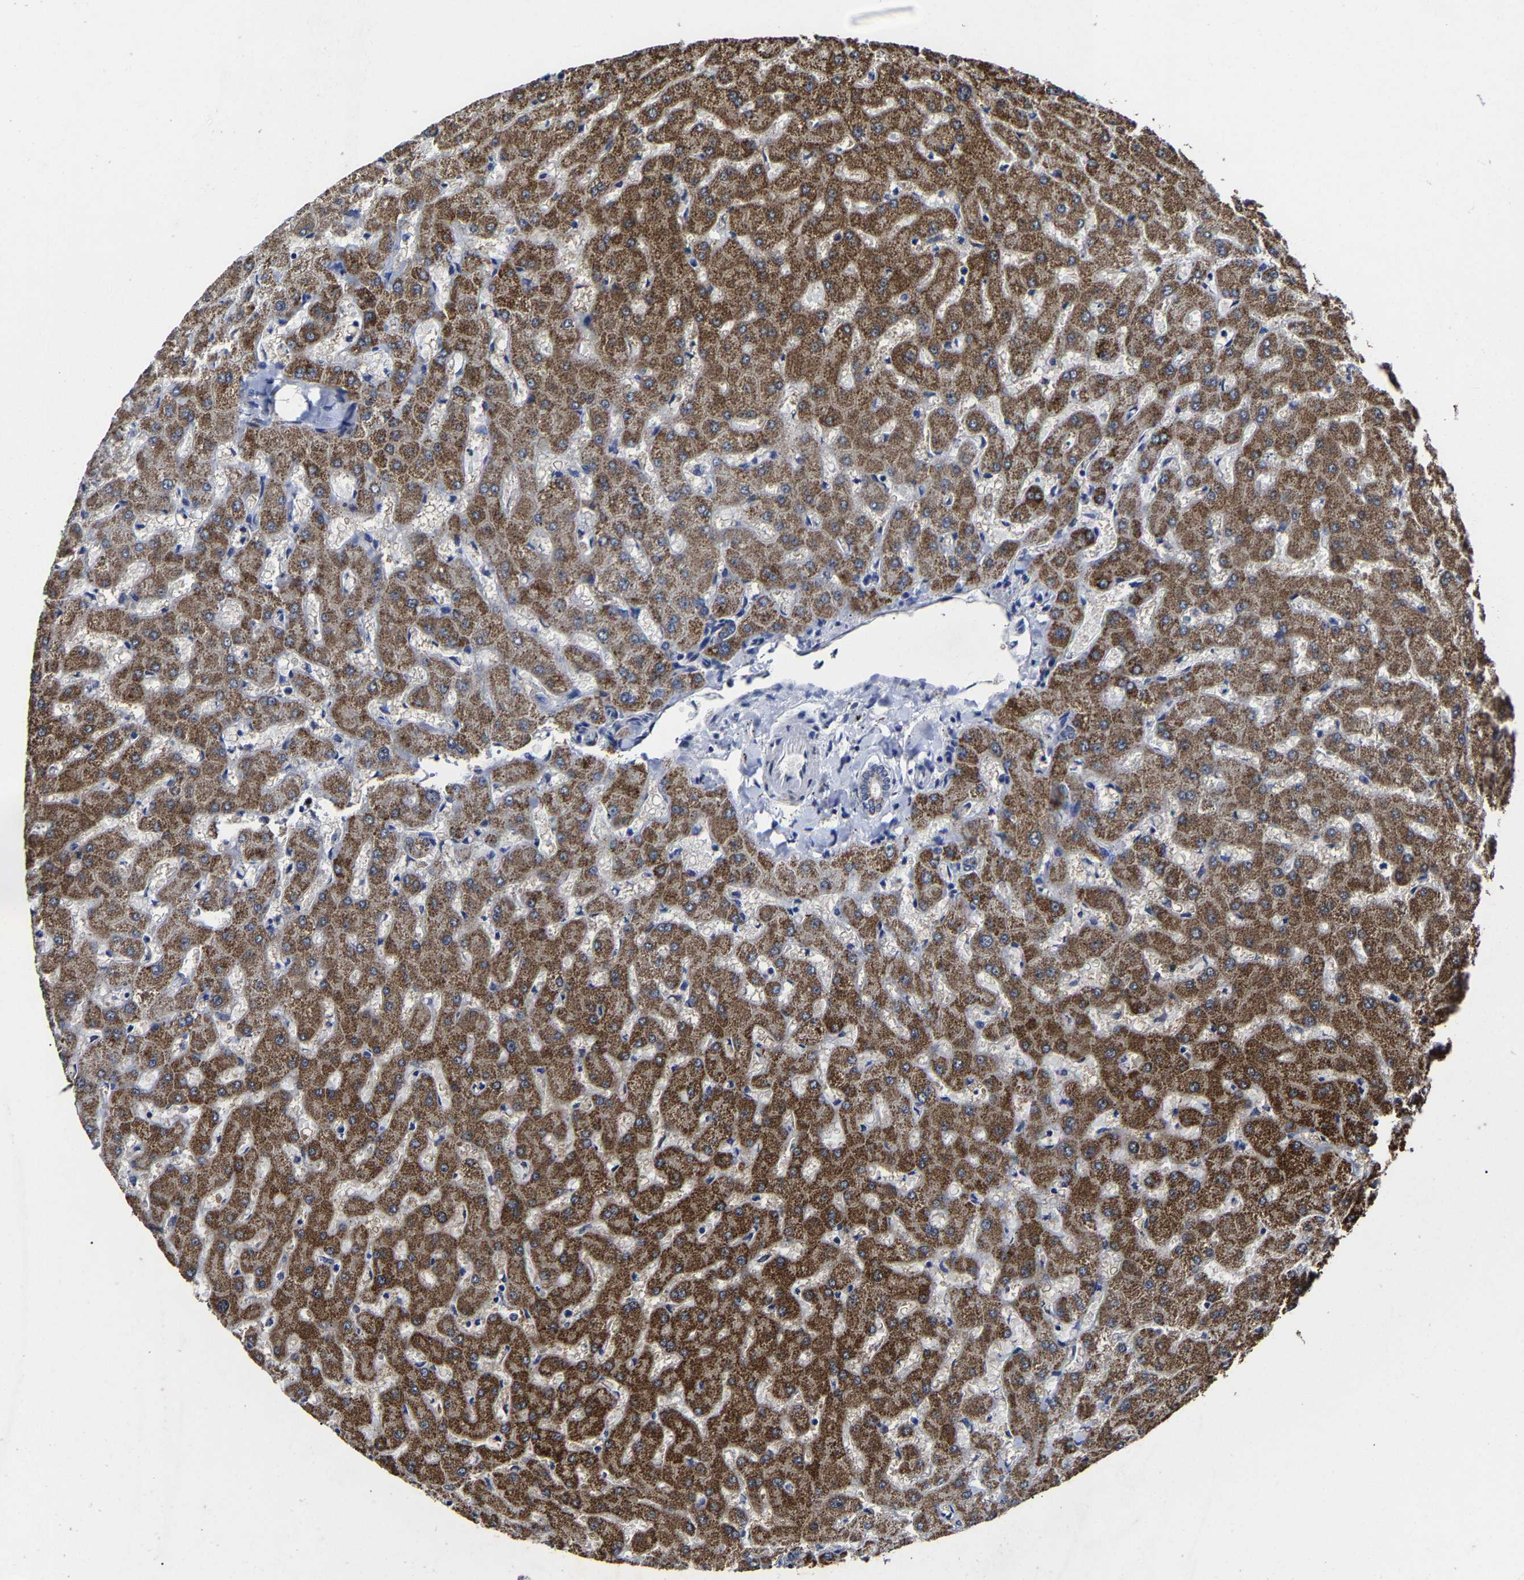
{"staining": {"intensity": "weak", "quantity": "25%-75%", "location": "cytoplasmic/membranous"}, "tissue": "liver", "cell_type": "Cholangiocytes", "image_type": "normal", "snomed": [{"axis": "morphology", "description": "Normal tissue, NOS"}, {"axis": "topography", "description": "Liver"}], "caption": "Immunohistochemical staining of benign human liver reveals 25%-75% levels of weak cytoplasmic/membranous protein positivity in about 25%-75% of cholangiocytes.", "gene": "AASS", "patient": {"sex": "female", "age": 63}}